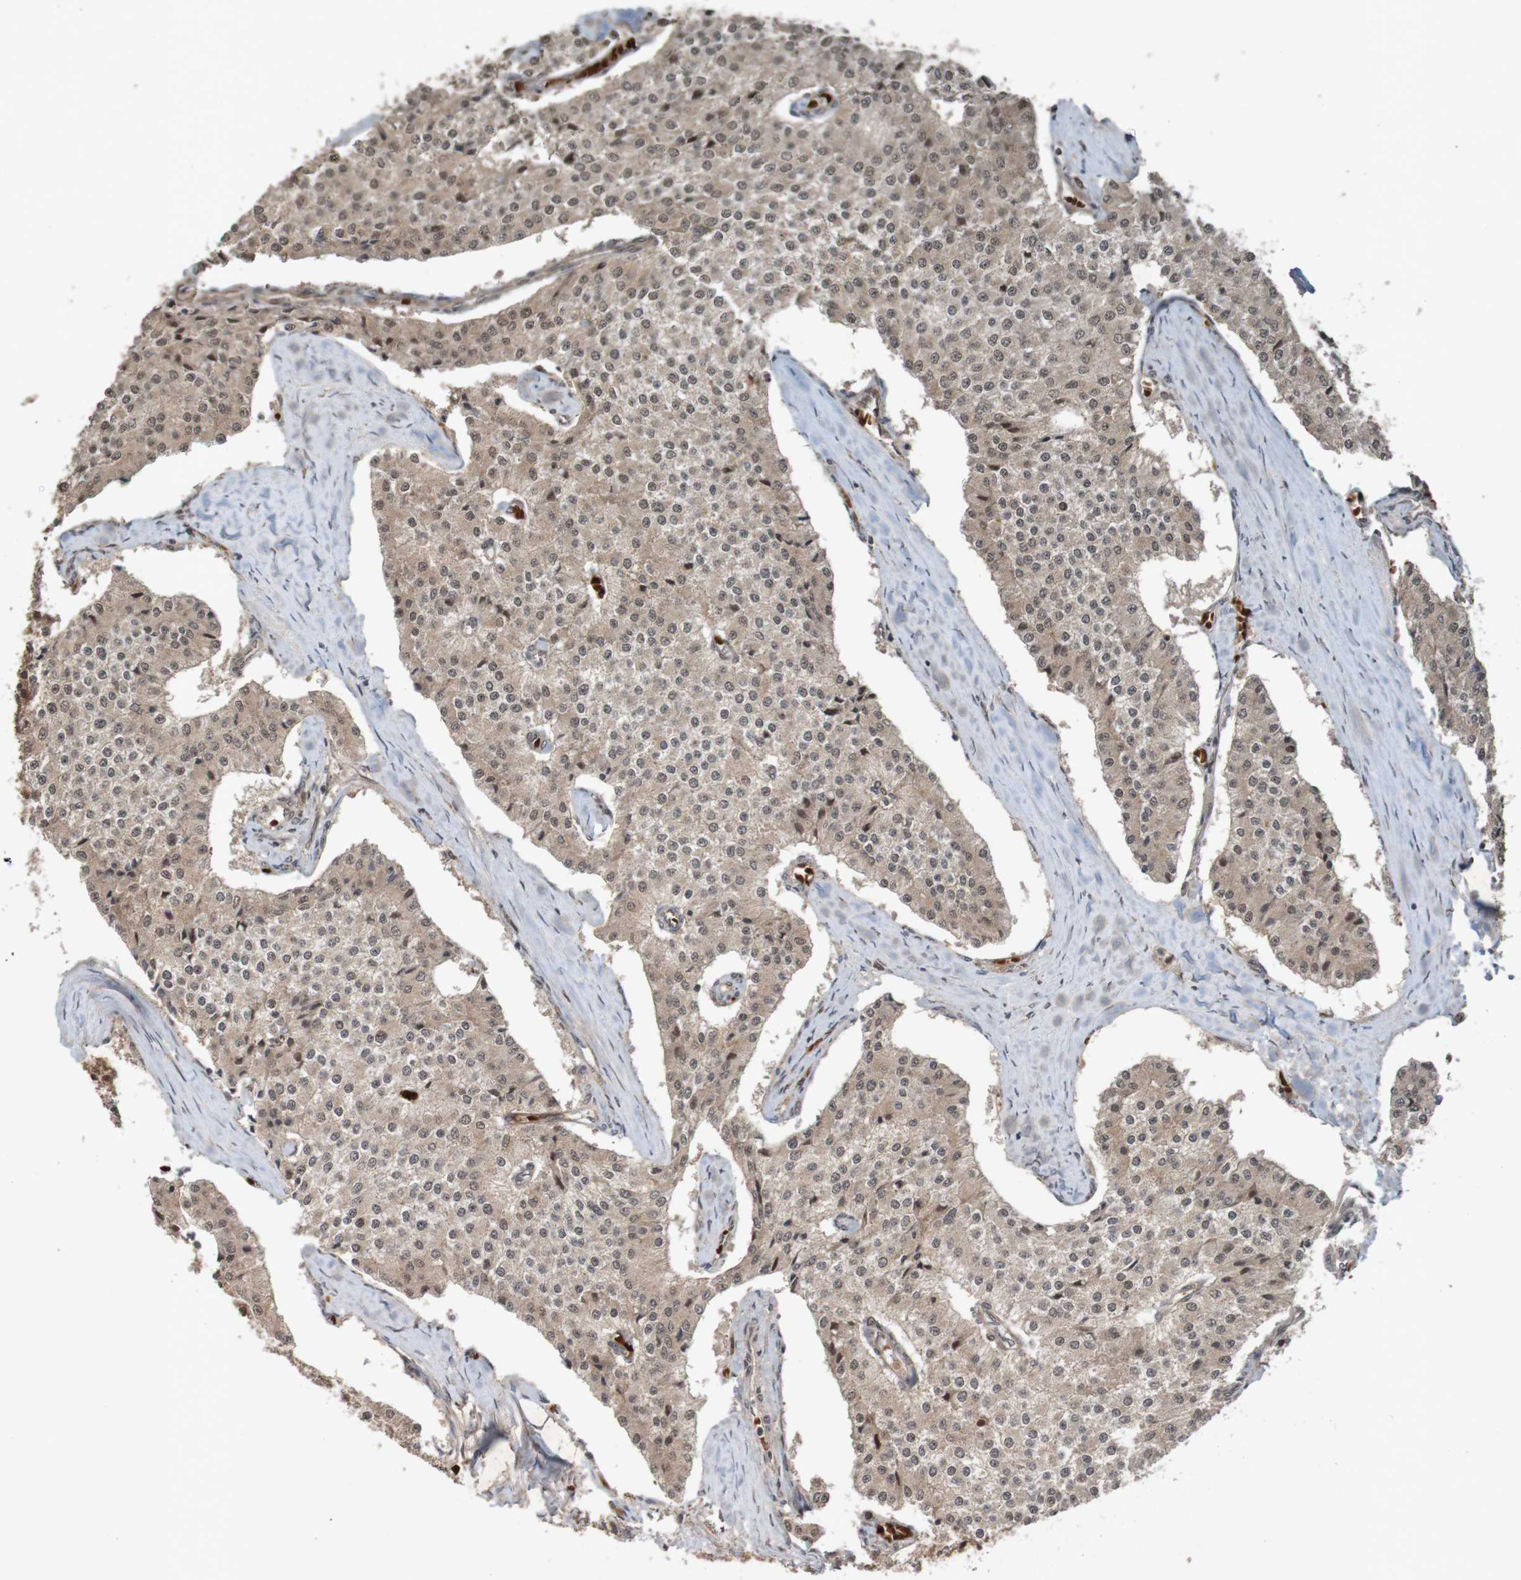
{"staining": {"intensity": "weak", "quantity": ">75%", "location": "cytoplasmic/membranous"}, "tissue": "carcinoid", "cell_type": "Tumor cells", "image_type": "cancer", "snomed": [{"axis": "morphology", "description": "Carcinoid, malignant, NOS"}, {"axis": "topography", "description": "Colon"}], "caption": "The micrograph shows immunohistochemical staining of carcinoid (malignant). There is weak cytoplasmic/membranous expression is appreciated in about >75% of tumor cells.", "gene": "ARHGEF11", "patient": {"sex": "female", "age": 52}}